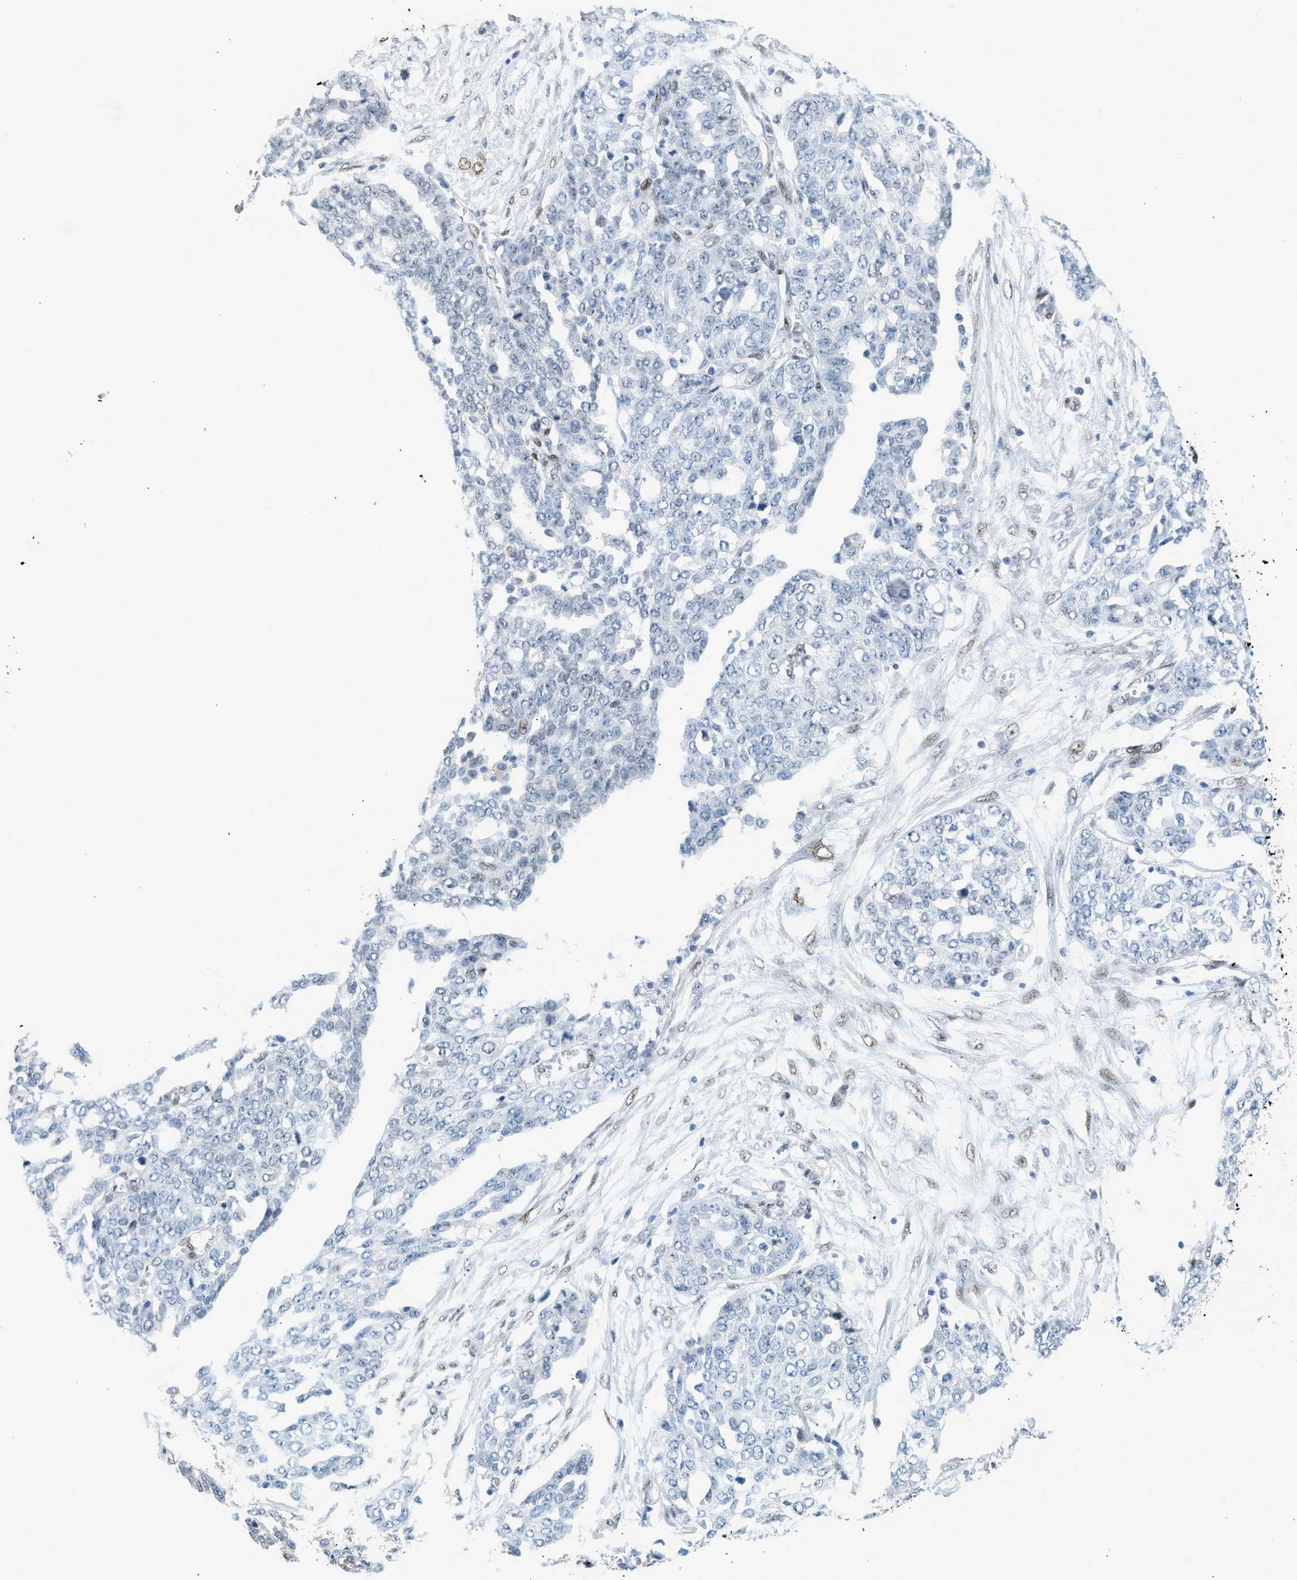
{"staining": {"intensity": "negative", "quantity": "none", "location": "none"}, "tissue": "ovarian cancer", "cell_type": "Tumor cells", "image_type": "cancer", "snomed": [{"axis": "morphology", "description": "Cystadenocarcinoma, serous, NOS"}, {"axis": "topography", "description": "Soft tissue"}, {"axis": "topography", "description": "Ovary"}], "caption": "IHC of ovarian cancer (serous cystadenocarcinoma) reveals no positivity in tumor cells.", "gene": "ZBTB20", "patient": {"sex": "female", "age": 57}}